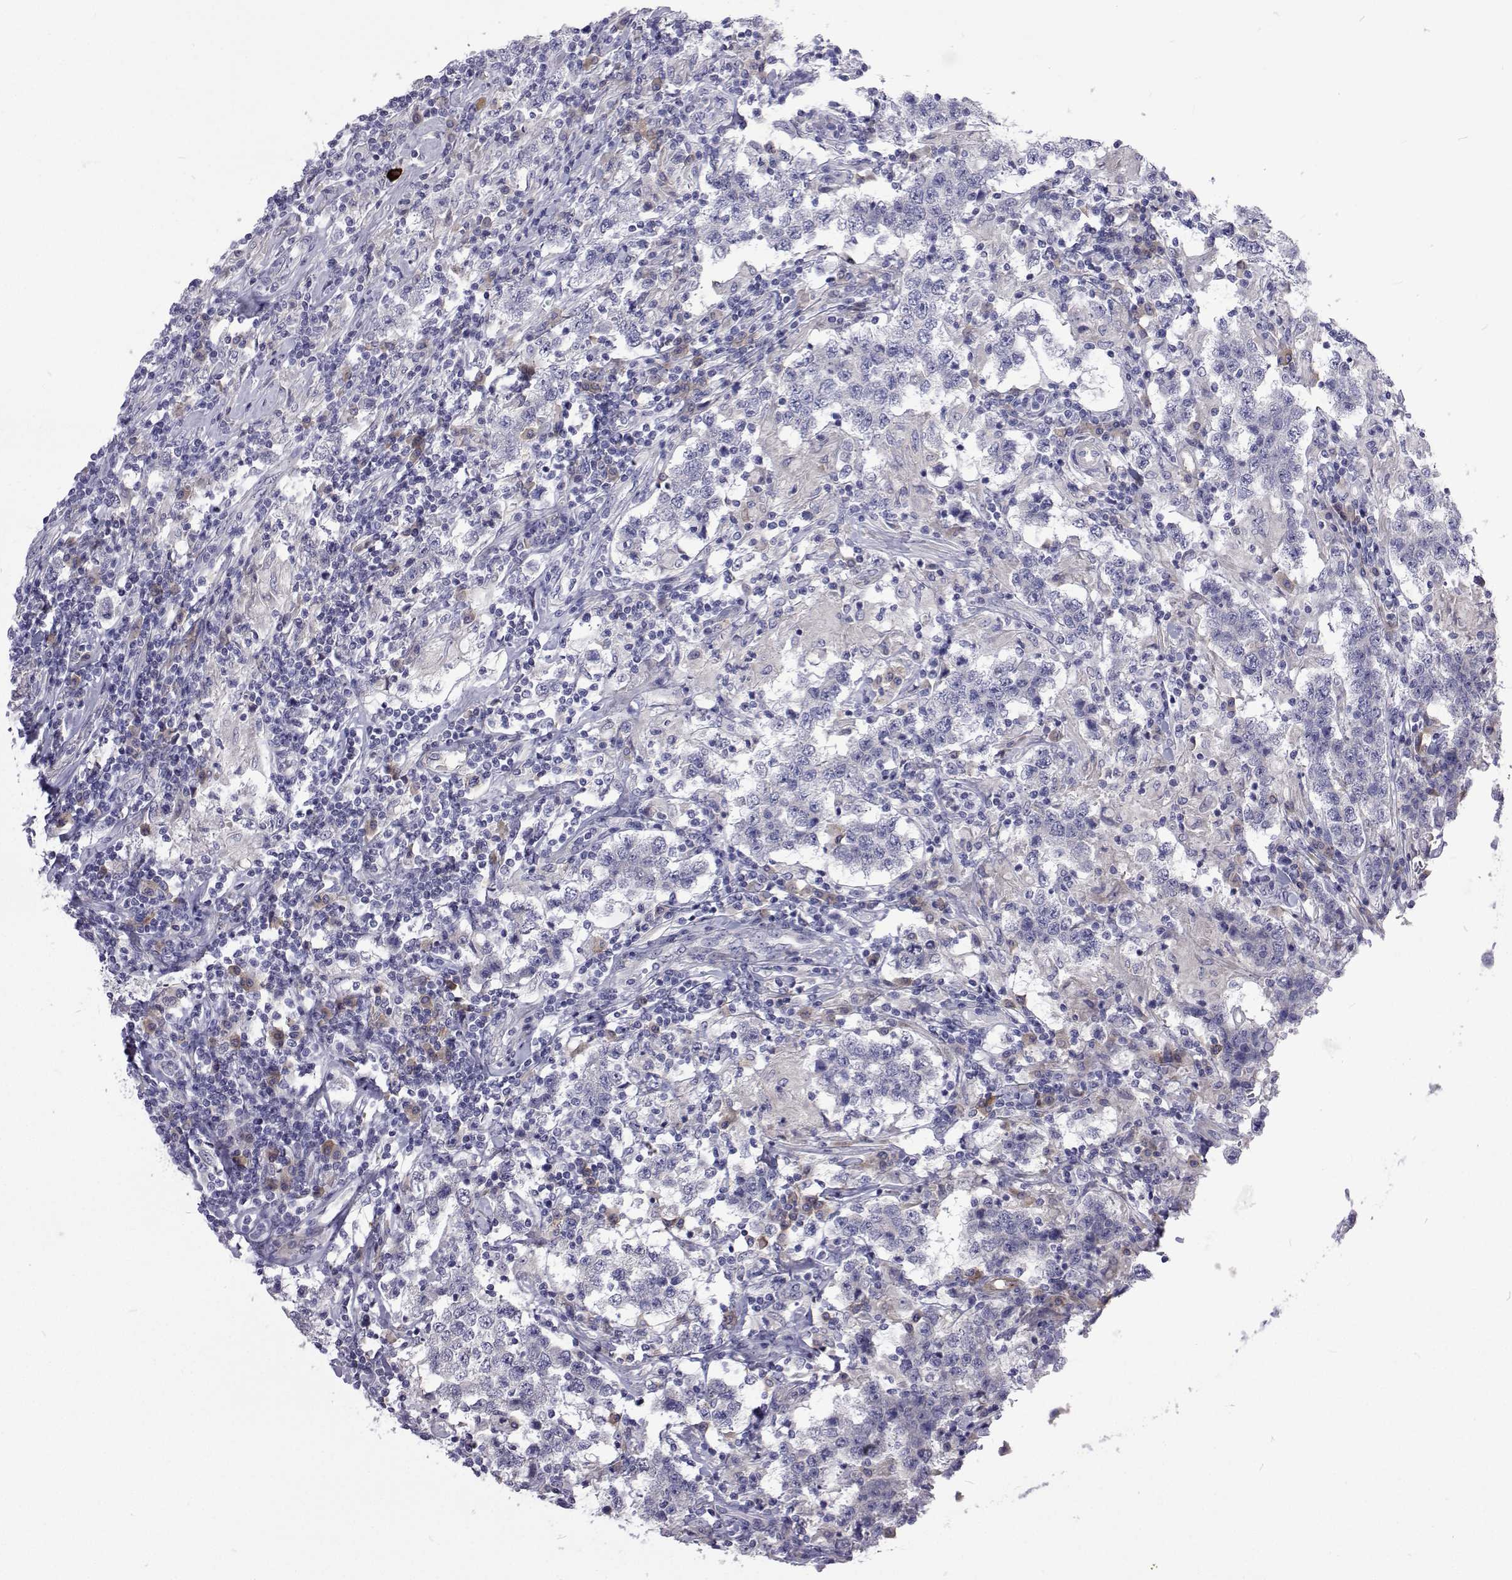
{"staining": {"intensity": "negative", "quantity": "none", "location": "none"}, "tissue": "testis cancer", "cell_type": "Tumor cells", "image_type": "cancer", "snomed": [{"axis": "morphology", "description": "Seminoma, NOS"}, {"axis": "morphology", "description": "Carcinoma, Embryonal, NOS"}, {"axis": "topography", "description": "Testis"}], "caption": "Human testis cancer (seminoma) stained for a protein using immunohistochemistry (IHC) demonstrates no staining in tumor cells.", "gene": "NPR3", "patient": {"sex": "male", "age": 41}}